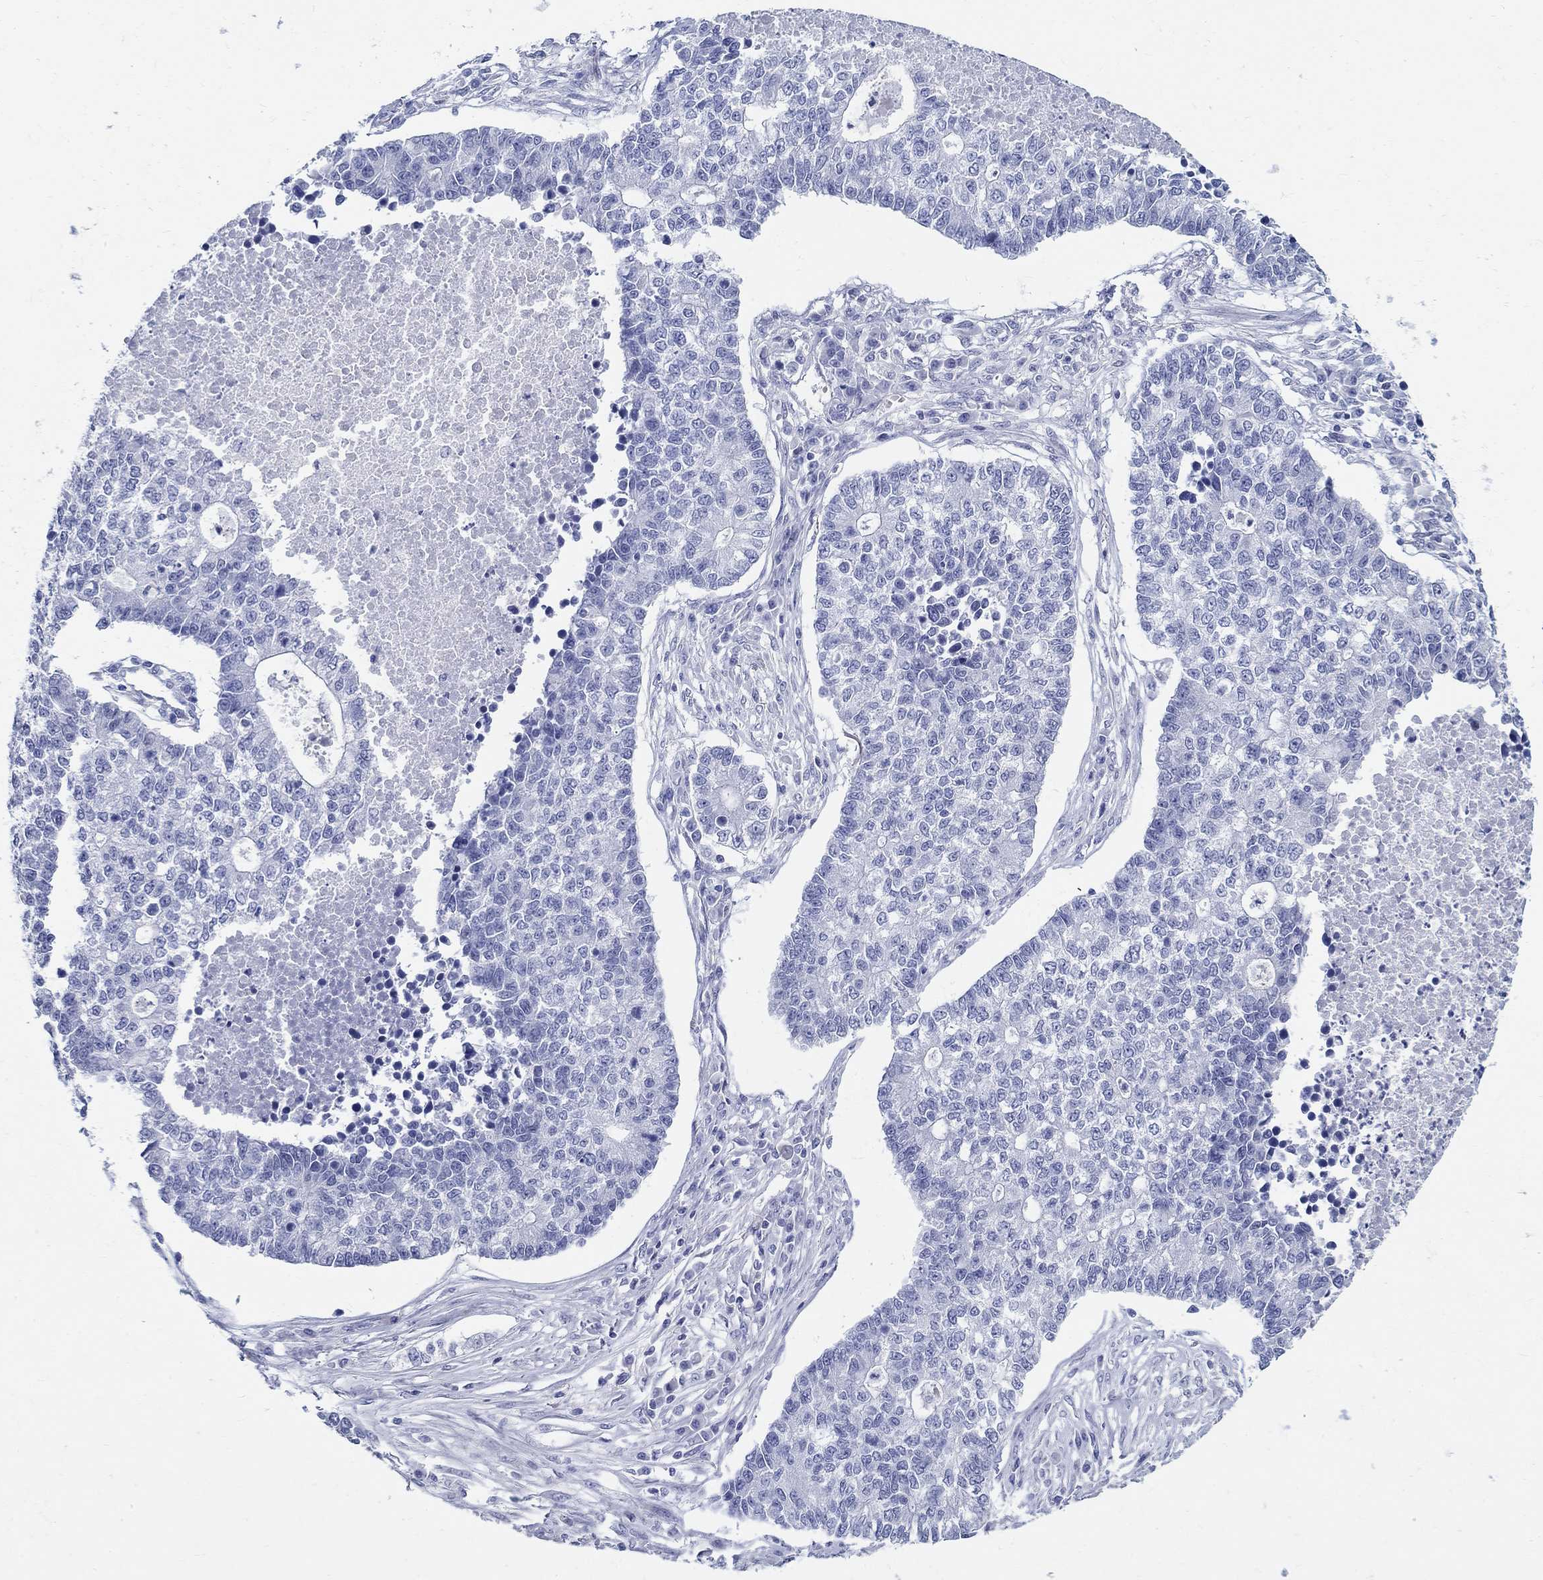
{"staining": {"intensity": "negative", "quantity": "none", "location": "none"}, "tissue": "lung cancer", "cell_type": "Tumor cells", "image_type": "cancer", "snomed": [{"axis": "morphology", "description": "Adenocarcinoma, NOS"}, {"axis": "topography", "description": "Lung"}], "caption": "Immunohistochemistry (IHC) micrograph of neoplastic tissue: lung cancer stained with DAB (3,3'-diaminobenzidine) demonstrates no significant protein expression in tumor cells.", "gene": "CRYGS", "patient": {"sex": "male", "age": 57}}